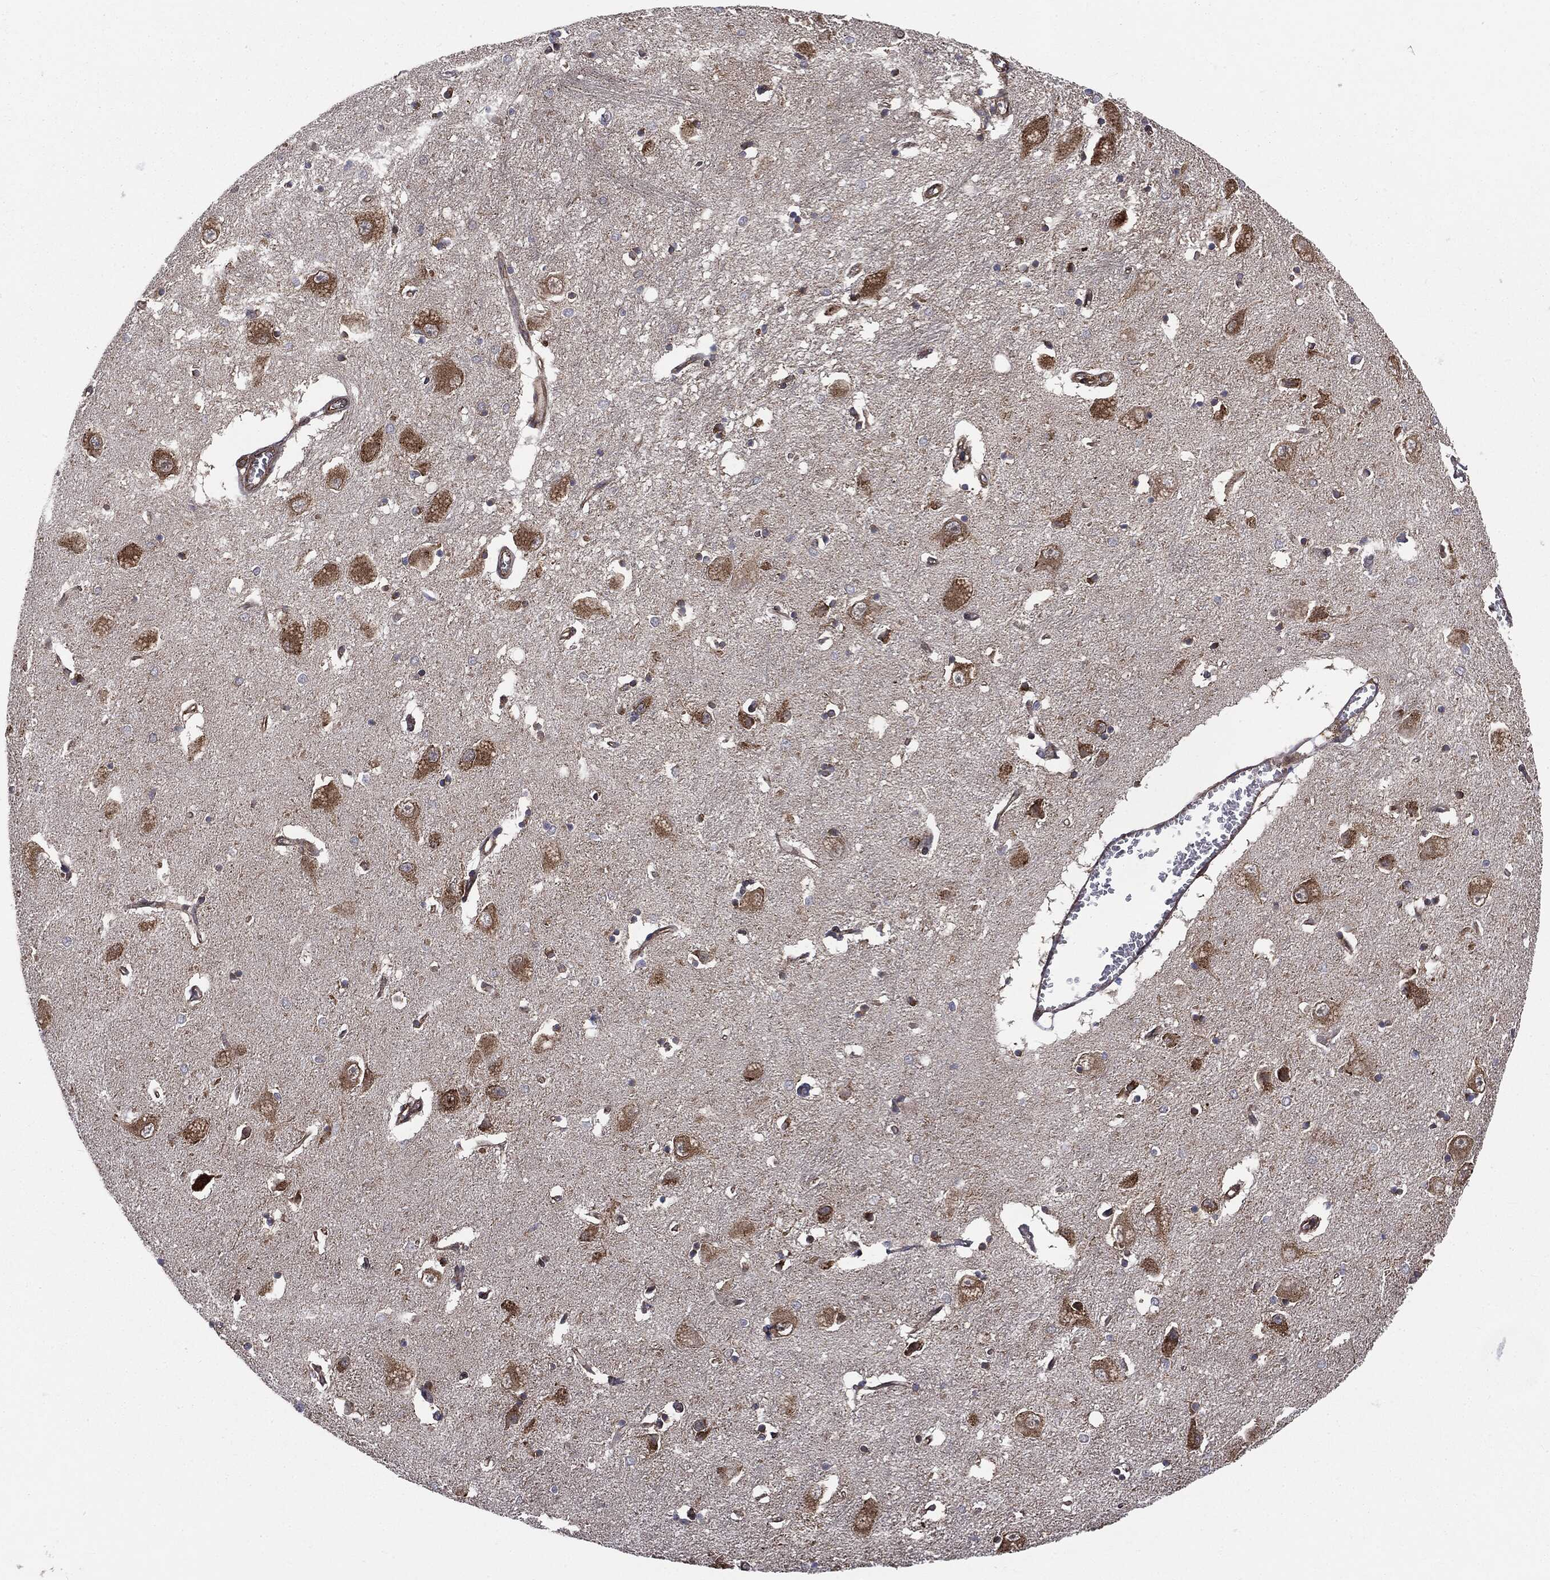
{"staining": {"intensity": "negative", "quantity": "none", "location": "none"}, "tissue": "caudate", "cell_type": "Glial cells", "image_type": "normal", "snomed": [{"axis": "morphology", "description": "Normal tissue, NOS"}, {"axis": "topography", "description": "Lateral ventricle wall"}], "caption": "Immunohistochemistry (IHC) of benign human caudate displays no staining in glial cells.", "gene": "CYLD", "patient": {"sex": "male", "age": 54}}